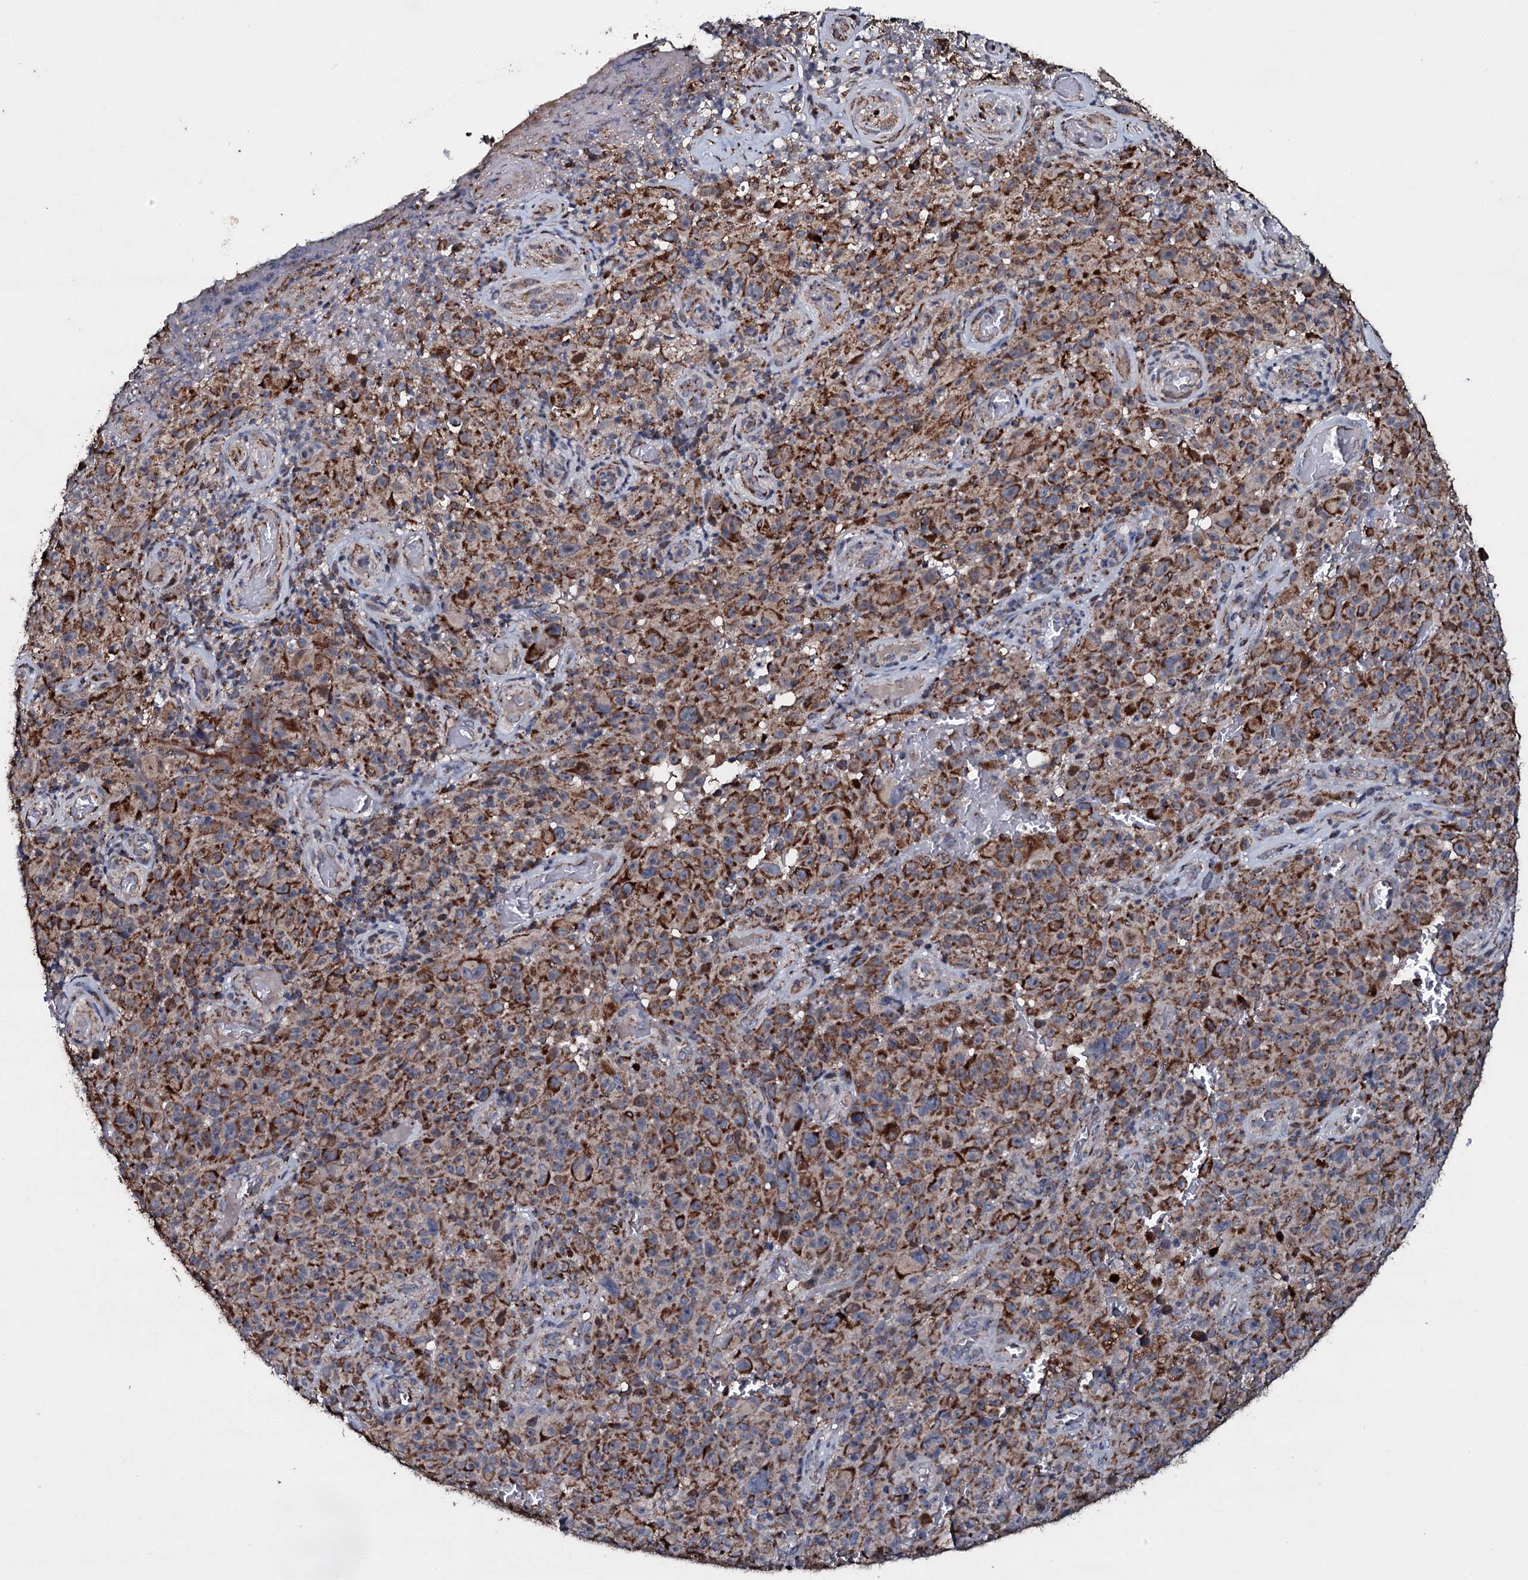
{"staining": {"intensity": "strong", "quantity": ">75%", "location": "cytoplasmic/membranous"}, "tissue": "melanoma", "cell_type": "Tumor cells", "image_type": "cancer", "snomed": [{"axis": "morphology", "description": "Malignant melanoma, NOS"}, {"axis": "topography", "description": "Skin"}], "caption": "Immunohistochemical staining of malignant melanoma displays high levels of strong cytoplasmic/membranous staining in approximately >75% of tumor cells. The protein of interest is shown in brown color, while the nuclei are stained blue.", "gene": "DYNC2I2", "patient": {"sex": "female", "age": 82}}